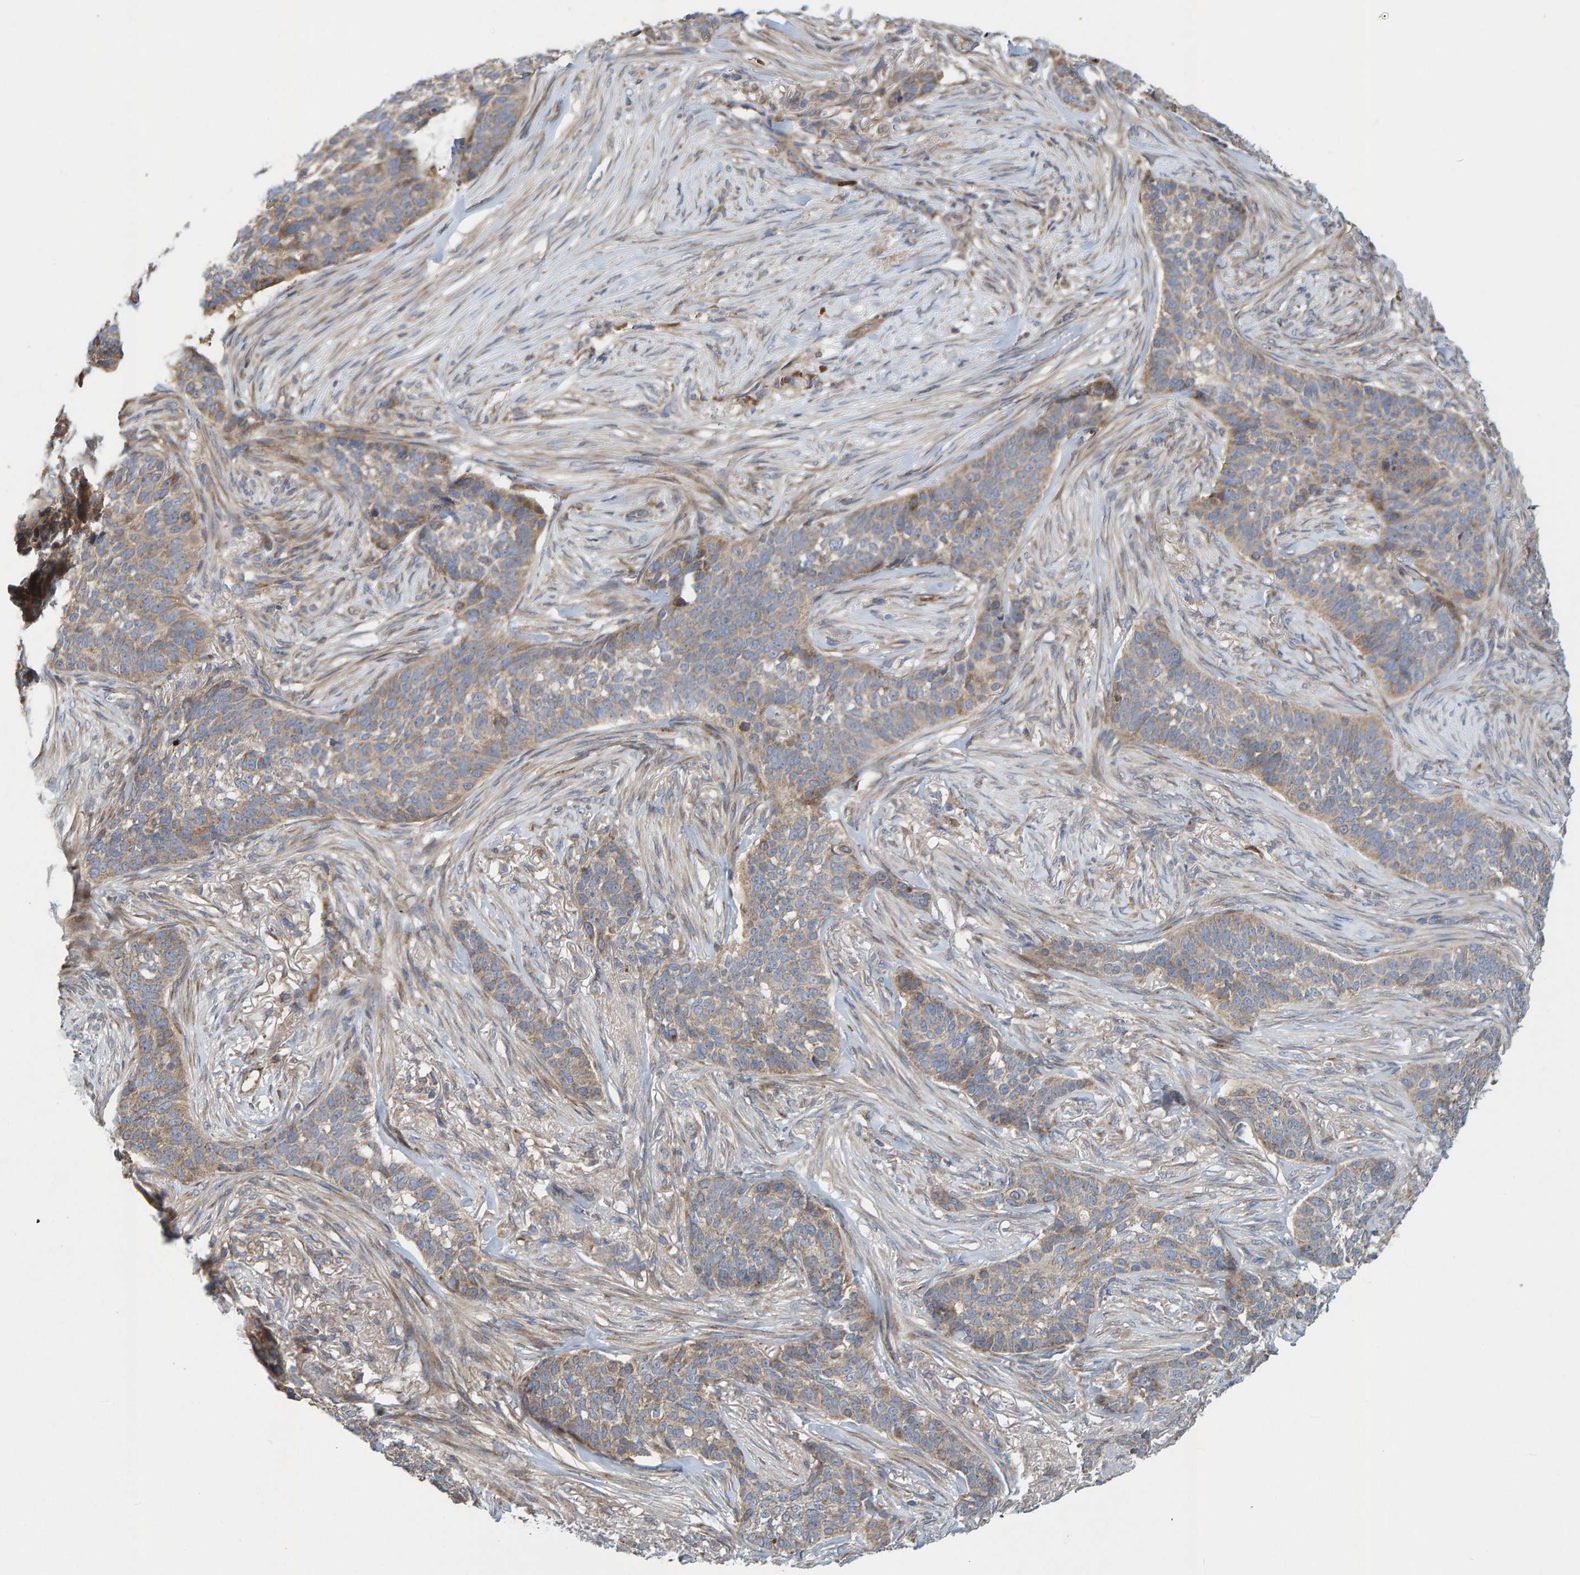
{"staining": {"intensity": "weak", "quantity": "<25%", "location": "cytoplasmic/membranous"}, "tissue": "skin cancer", "cell_type": "Tumor cells", "image_type": "cancer", "snomed": [{"axis": "morphology", "description": "Basal cell carcinoma"}, {"axis": "topography", "description": "Skin"}], "caption": "This is an immunohistochemistry micrograph of human skin basal cell carcinoma. There is no staining in tumor cells.", "gene": "KIAA0753", "patient": {"sex": "male", "age": 85}}